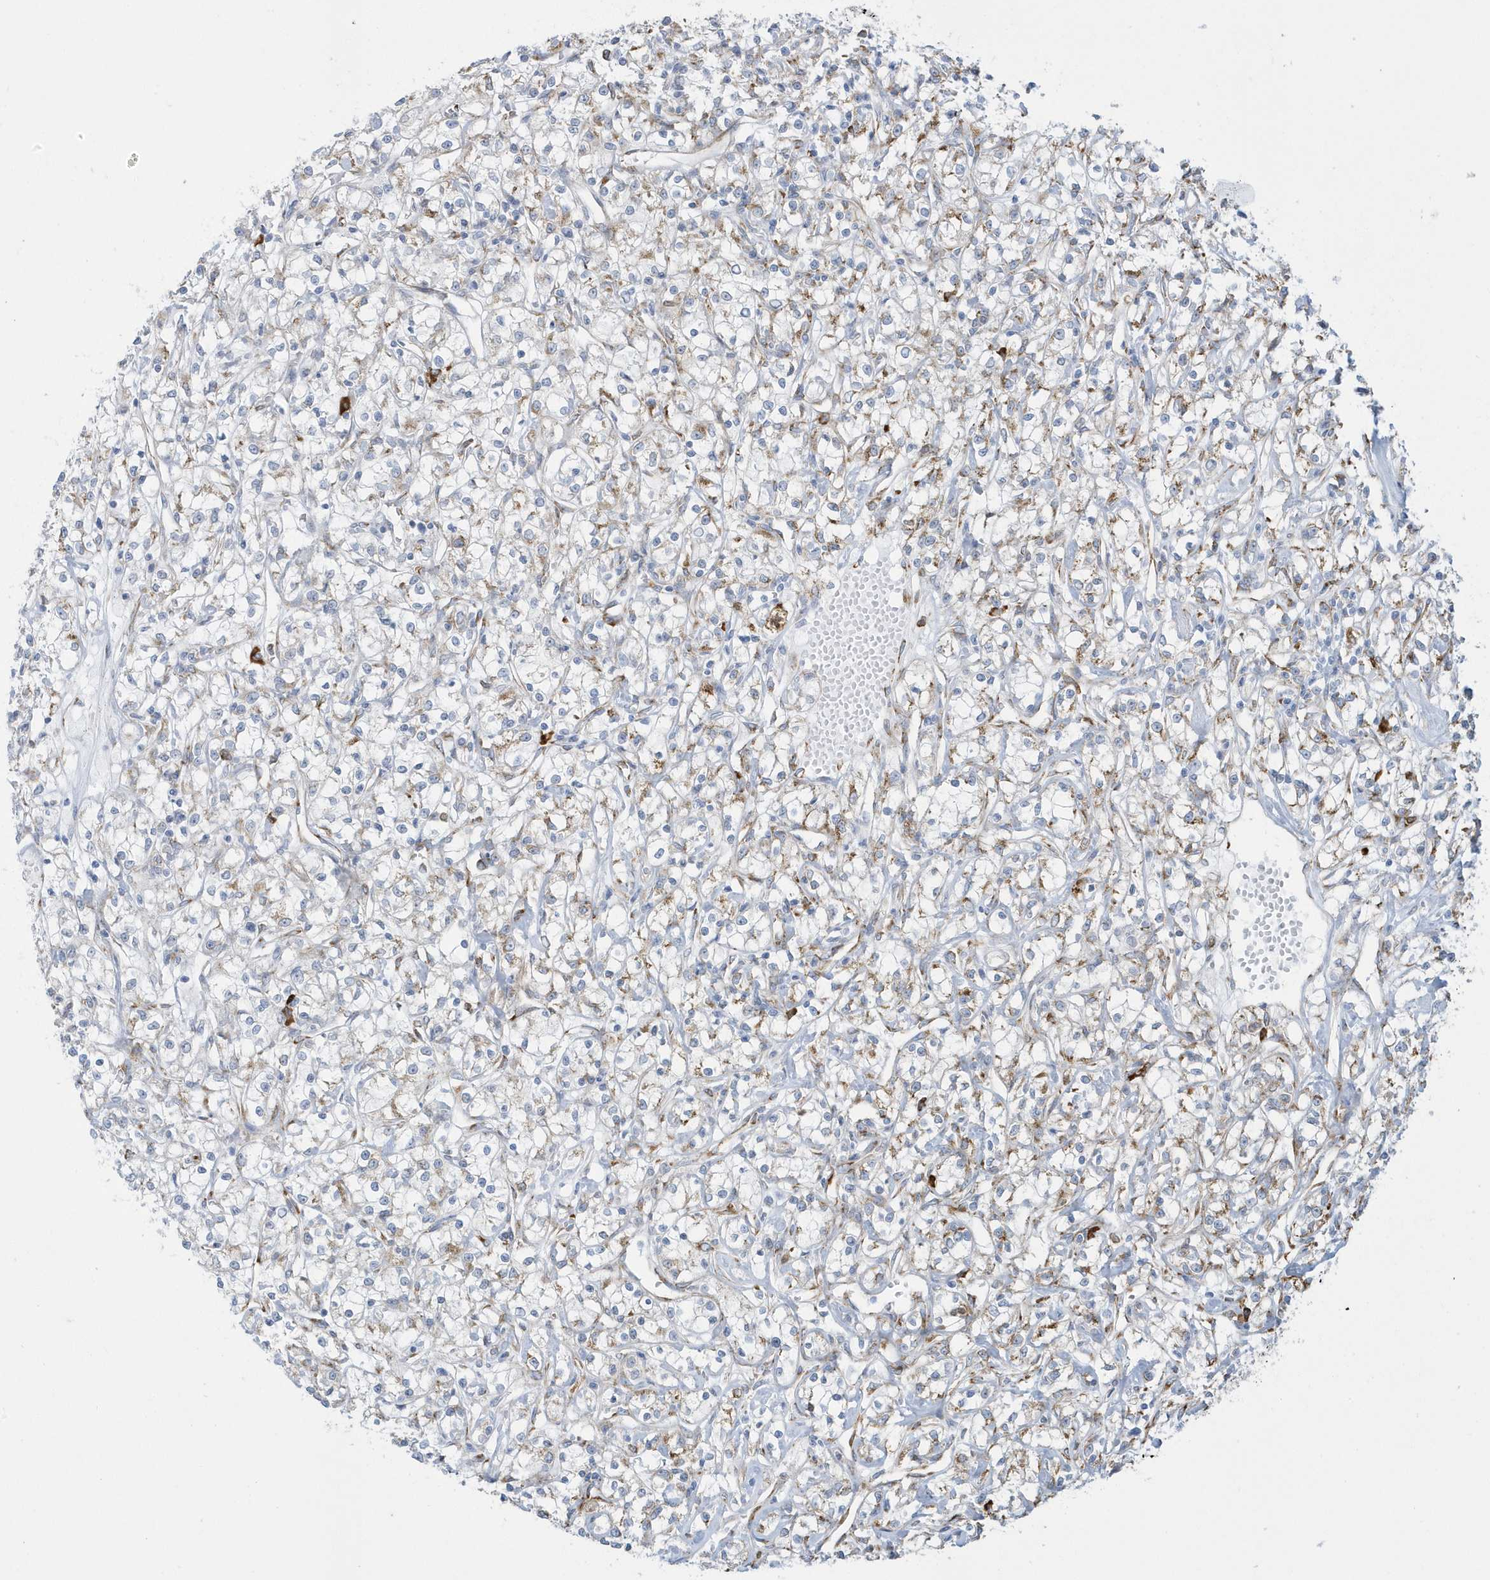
{"staining": {"intensity": "negative", "quantity": "none", "location": "none"}, "tissue": "renal cancer", "cell_type": "Tumor cells", "image_type": "cancer", "snomed": [{"axis": "morphology", "description": "Adenocarcinoma, NOS"}, {"axis": "topography", "description": "Kidney"}], "caption": "Immunohistochemical staining of renal cancer (adenocarcinoma) exhibits no significant expression in tumor cells.", "gene": "DCAF1", "patient": {"sex": "female", "age": 59}}